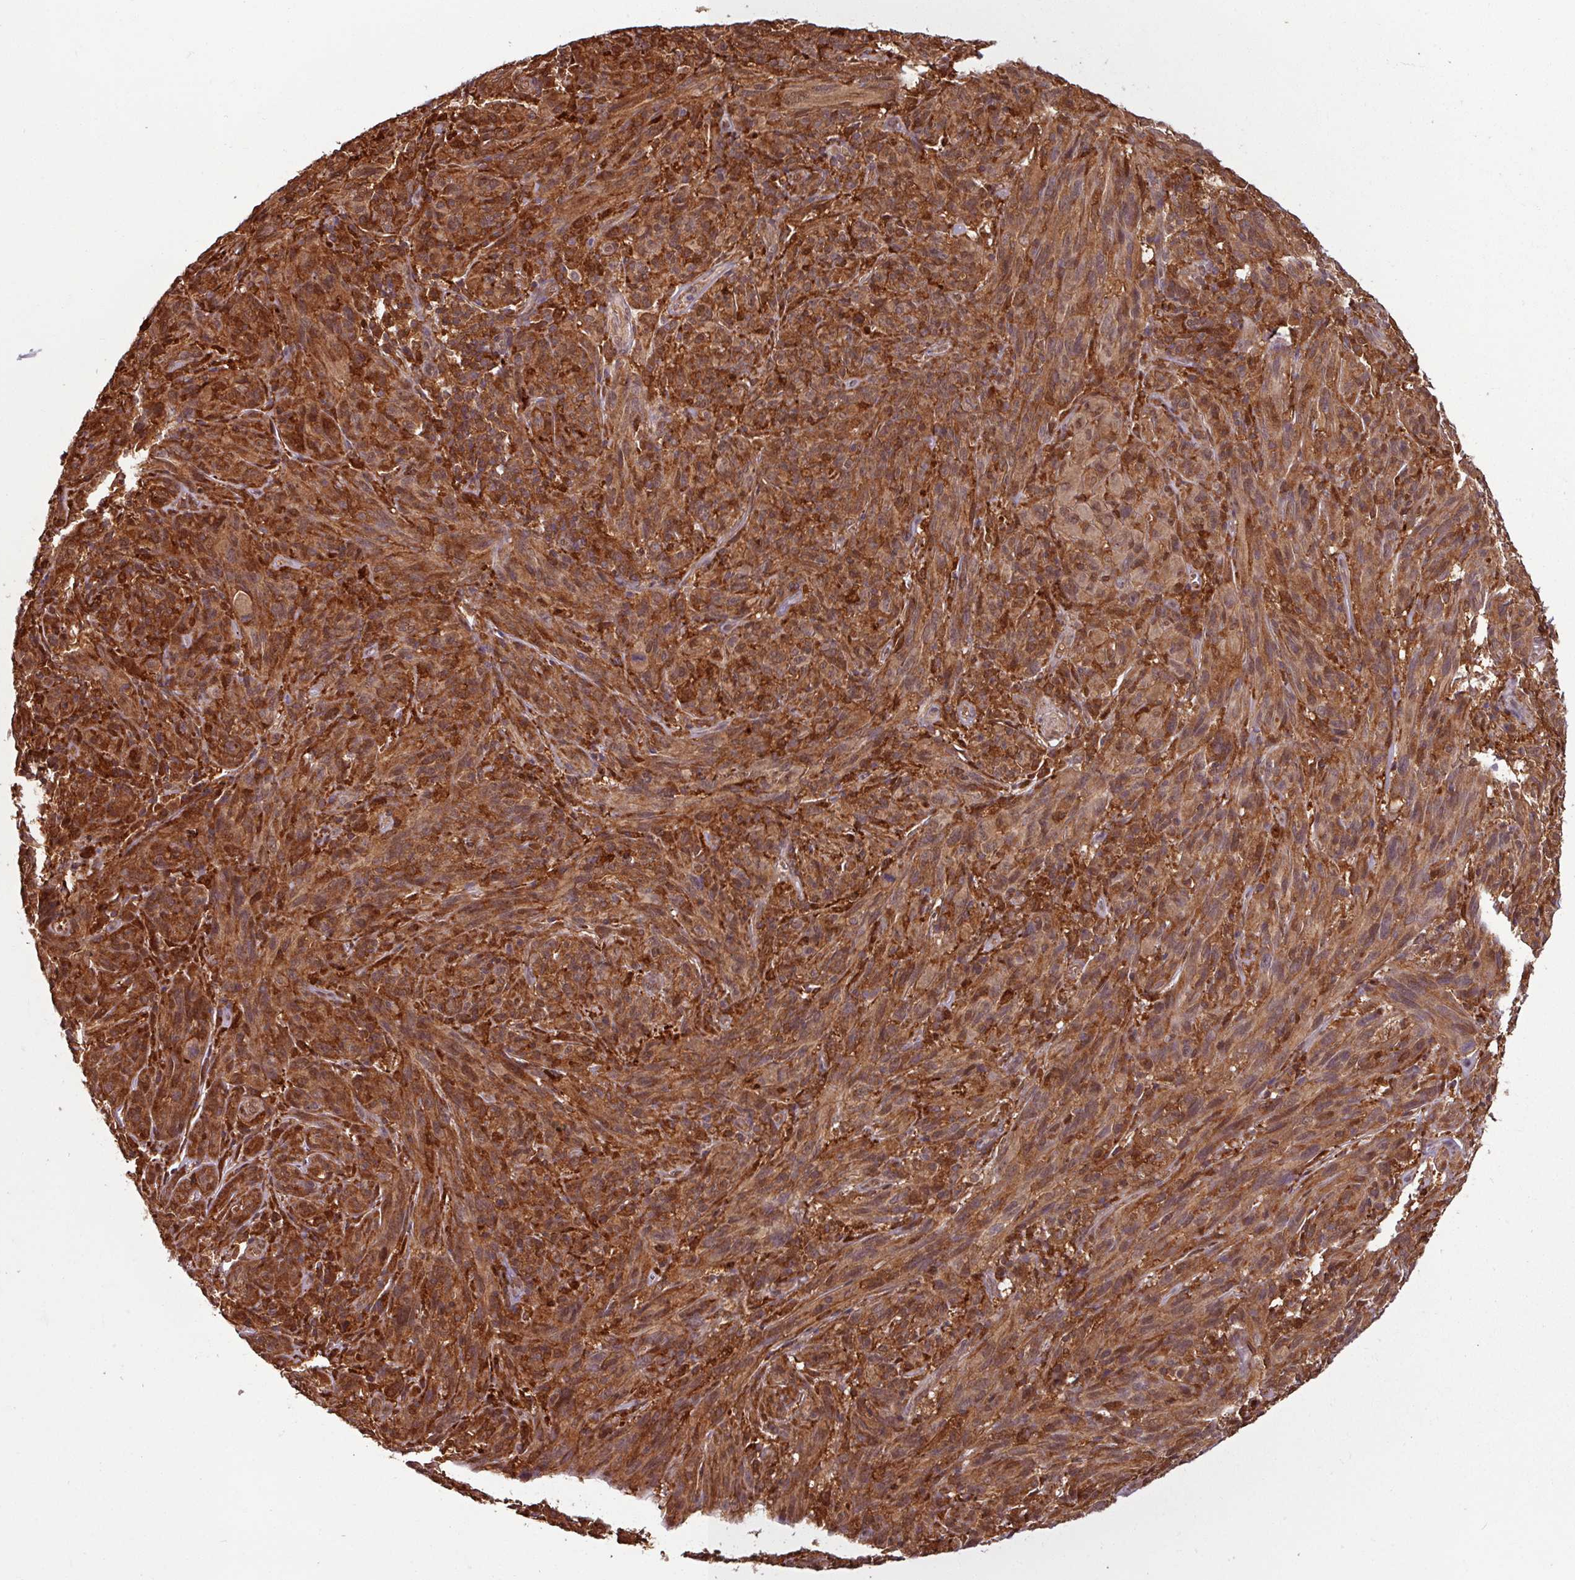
{"staining": {"intensity": "strong", "quantity": ">75%", "location": "cytoplasmic/membranous,nuclear"}, "tissue": "melanoma", "cell_type": "Tumor cells", "image_type": "cancer", "snomed": [{"axis": "morphology", "description": "Malignant melanoma, NOS"}, {"axis": "topography", "description": "Skin of head"}], "caption": "A brown stain highlights strong cytoplasmic/membranous and nuclear expression of a protein in malignant melanoma tumor cells.", "gene": "KCTD11", "patient": {"sex": "male", "age": 96}}